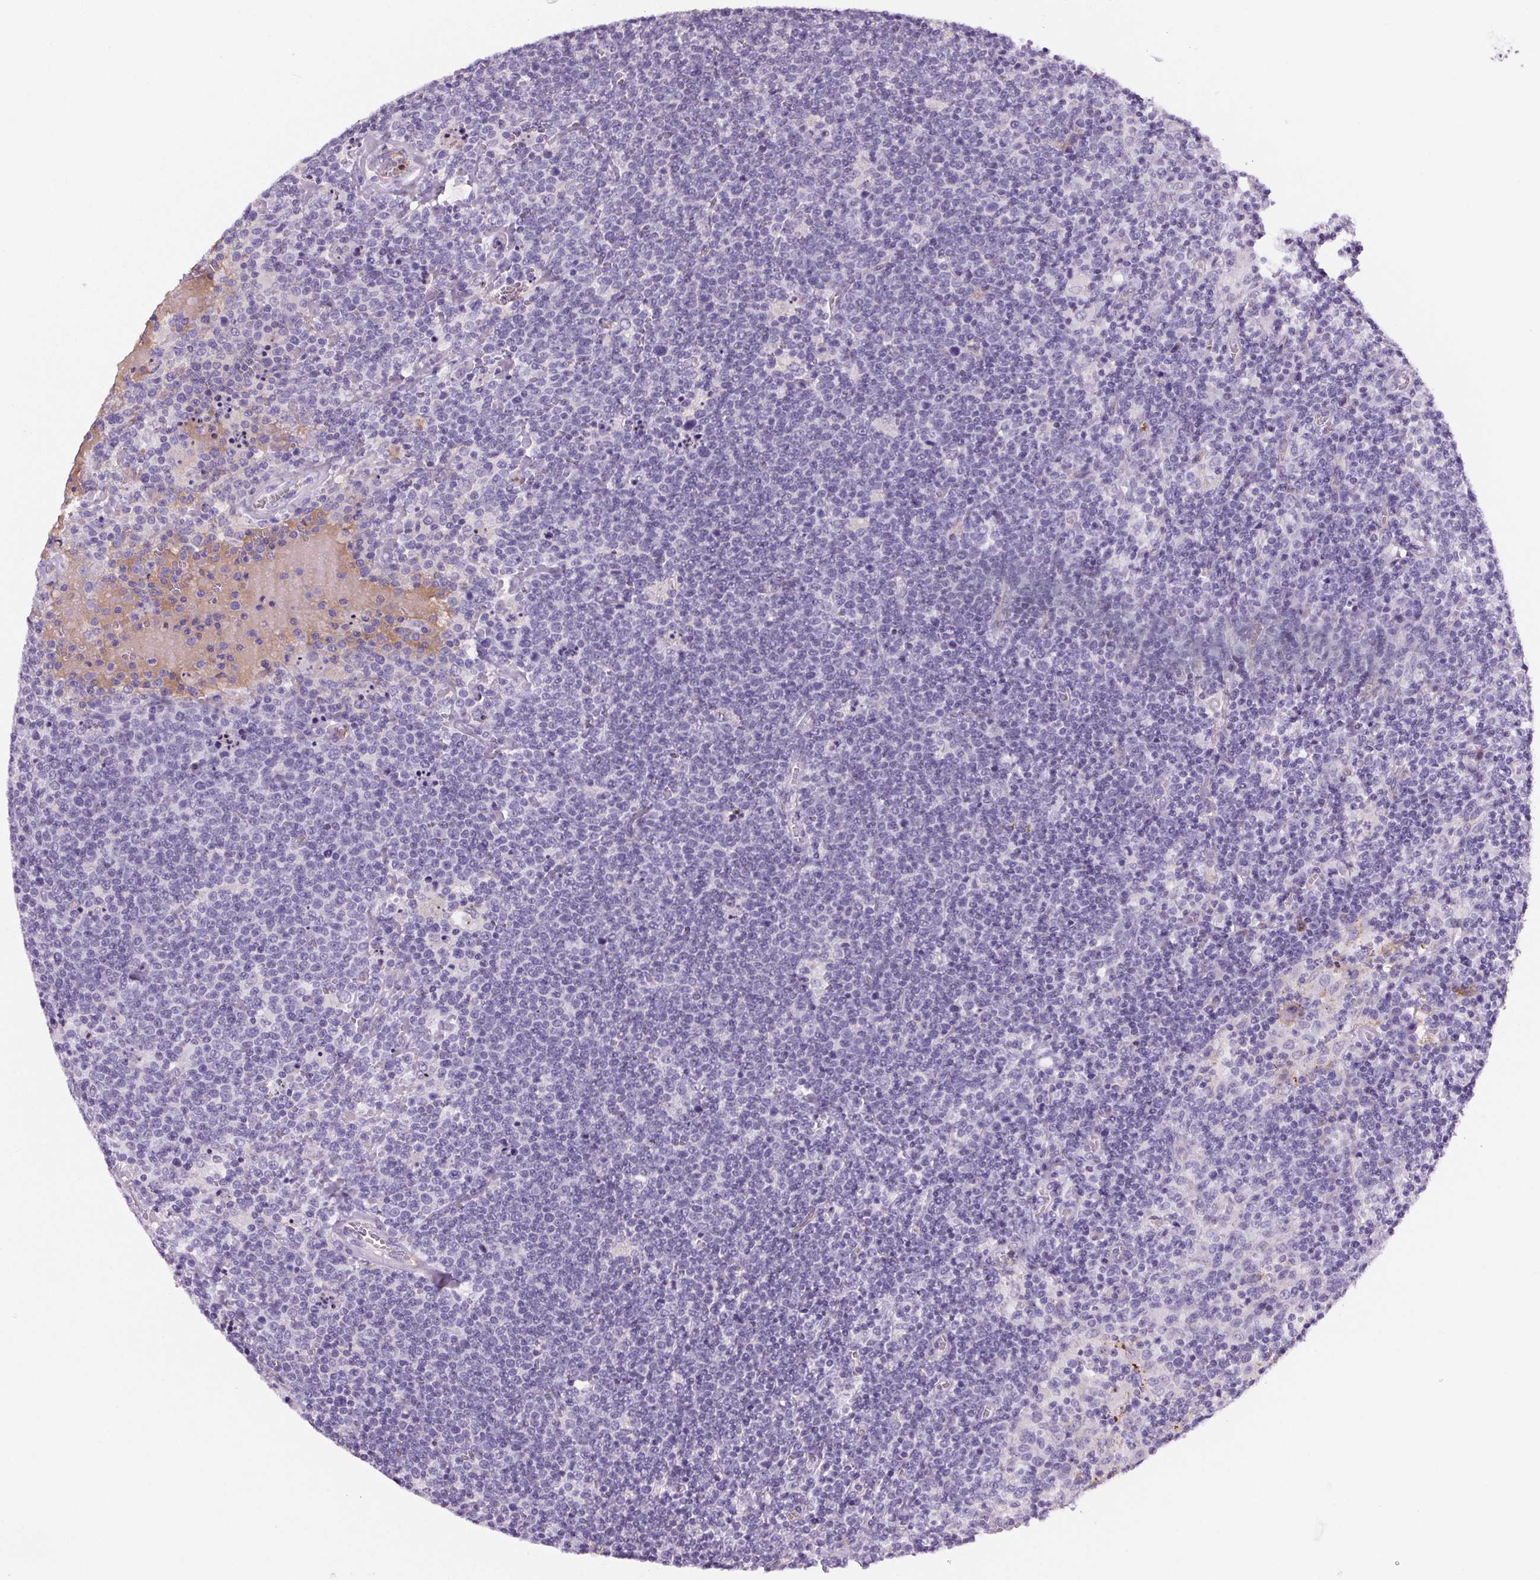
{"staining": {"intensity": "negative", "quantity": "none", "location": "none"}, "tissue": "lymphoma", "cell_type": "Tumor cells", "image_type": "cancer", "snomed": [{"axis": "morphology", "description": "Malignant lymphoma, non-Hodgkin's type, High grade"}, {"axis": "topography", "description": "Lymph node"}], "caption": "High magnification brightfield microscopy of lymphoma stained with DAB (brown) and counterstained with hematoxylin (blue): tumor cells show no significant staining. Brightfield microscopy of immunohistochemistry (IHC) stained with DAB (brown) and hematoxylin (blue), captured at high magnification.", "gene": "CD5L", "patient": {"sex": "male", "age": 61}}